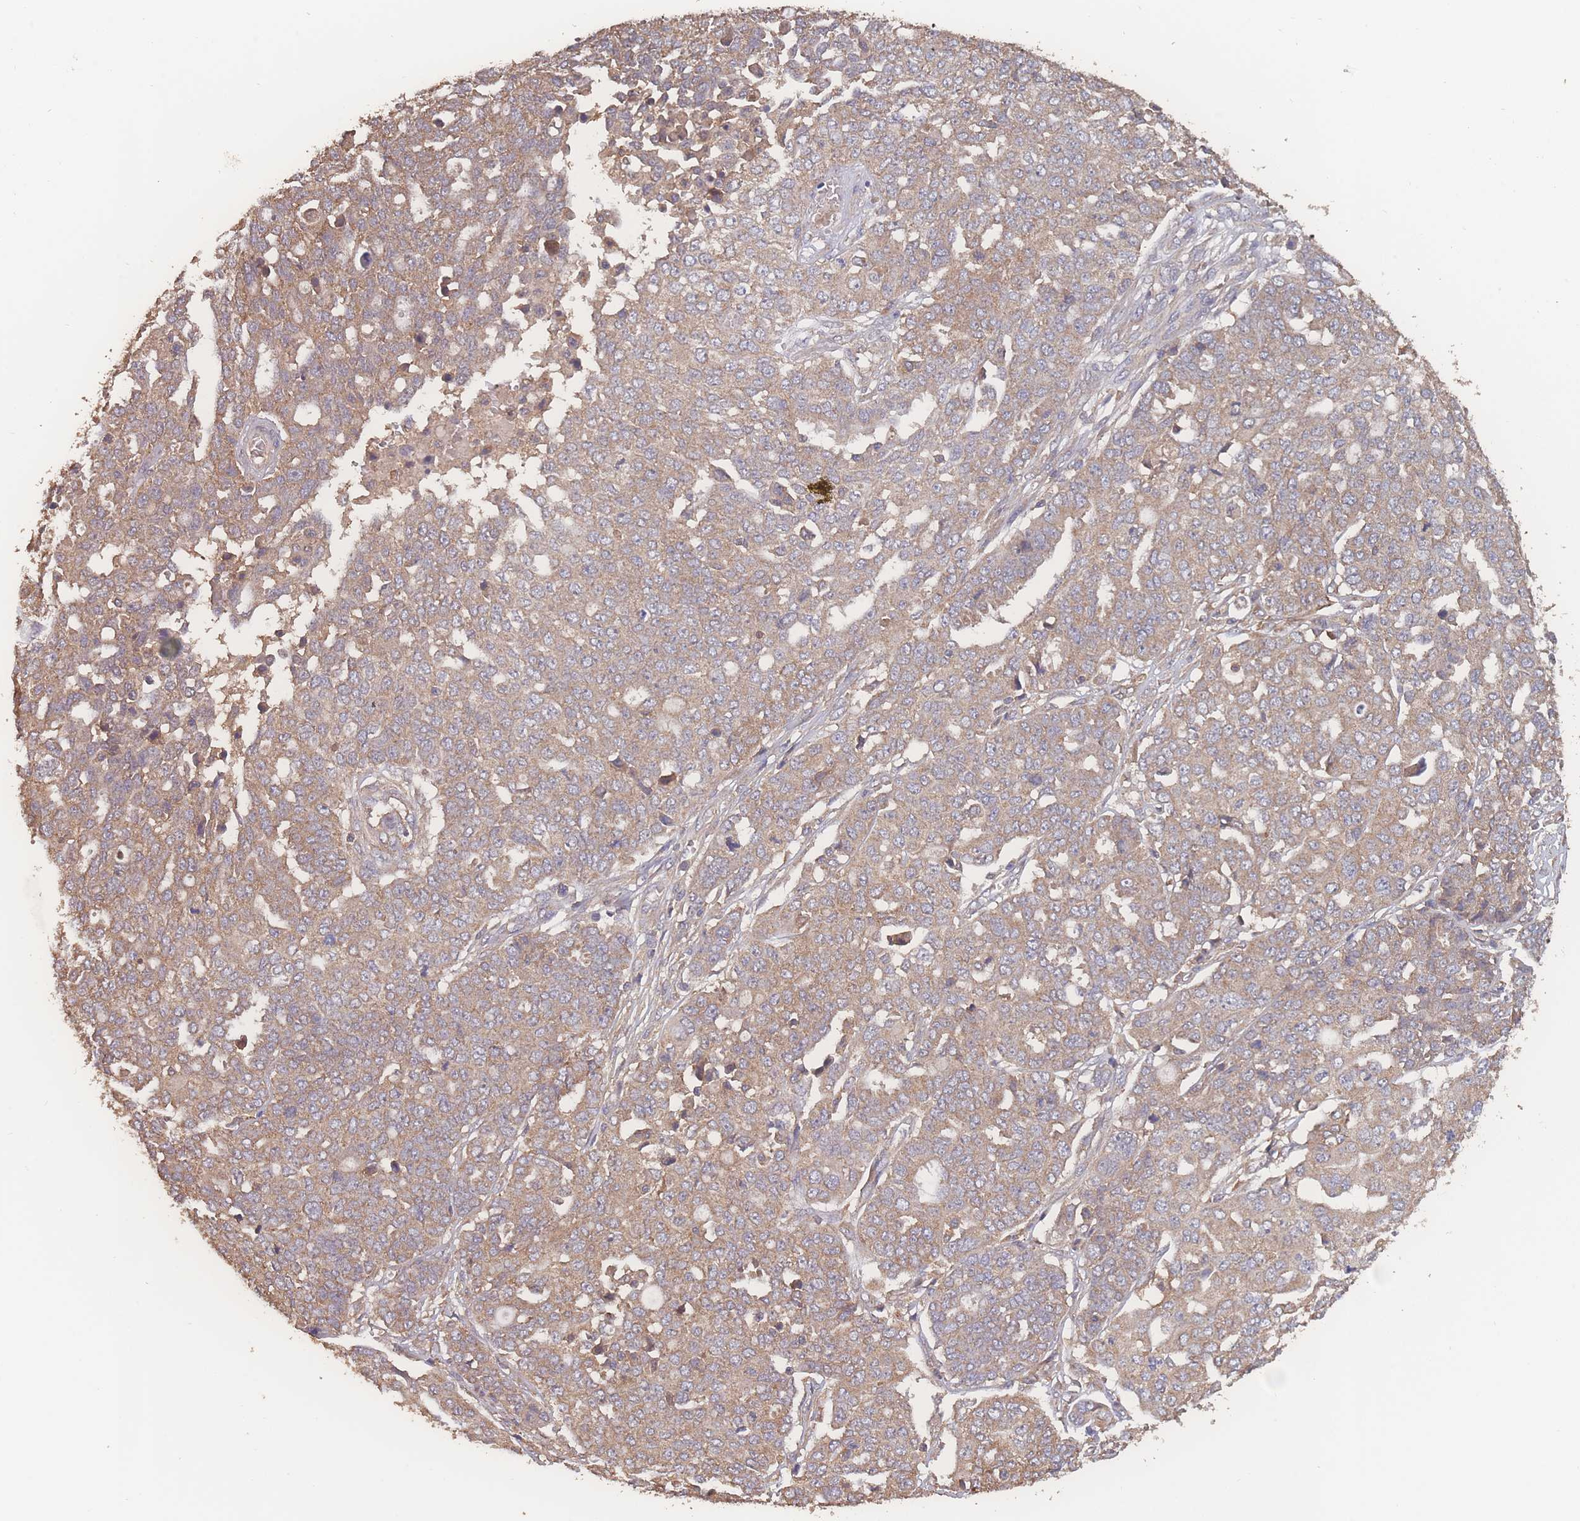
{"staining": {"intensity": "moderate", "quantity": ">75%", "location": "cytoplasmic/membranous"}, "tissue": "ovarian cancer", "cell_type": "Tumor cells", "image_type": "cancer", "snomed": [{"axis": "morphology", "description": "Cystadenocarcinoma, serous, NOS"}, {"axis": "topography", "description": "Soft tissue"}, {"axis": "topography", "description": "Ovary"}], "caption": "A histopathology image showing moderate cytoplasmic/membranous positivity in about >75% of tumor cells in ovarian cancer (serous cystadenocarcinoma), as visualized by brown immunohistochemical staining.", "gene": "ATXN10", "patient": {"sex": "female", "age": 57}}